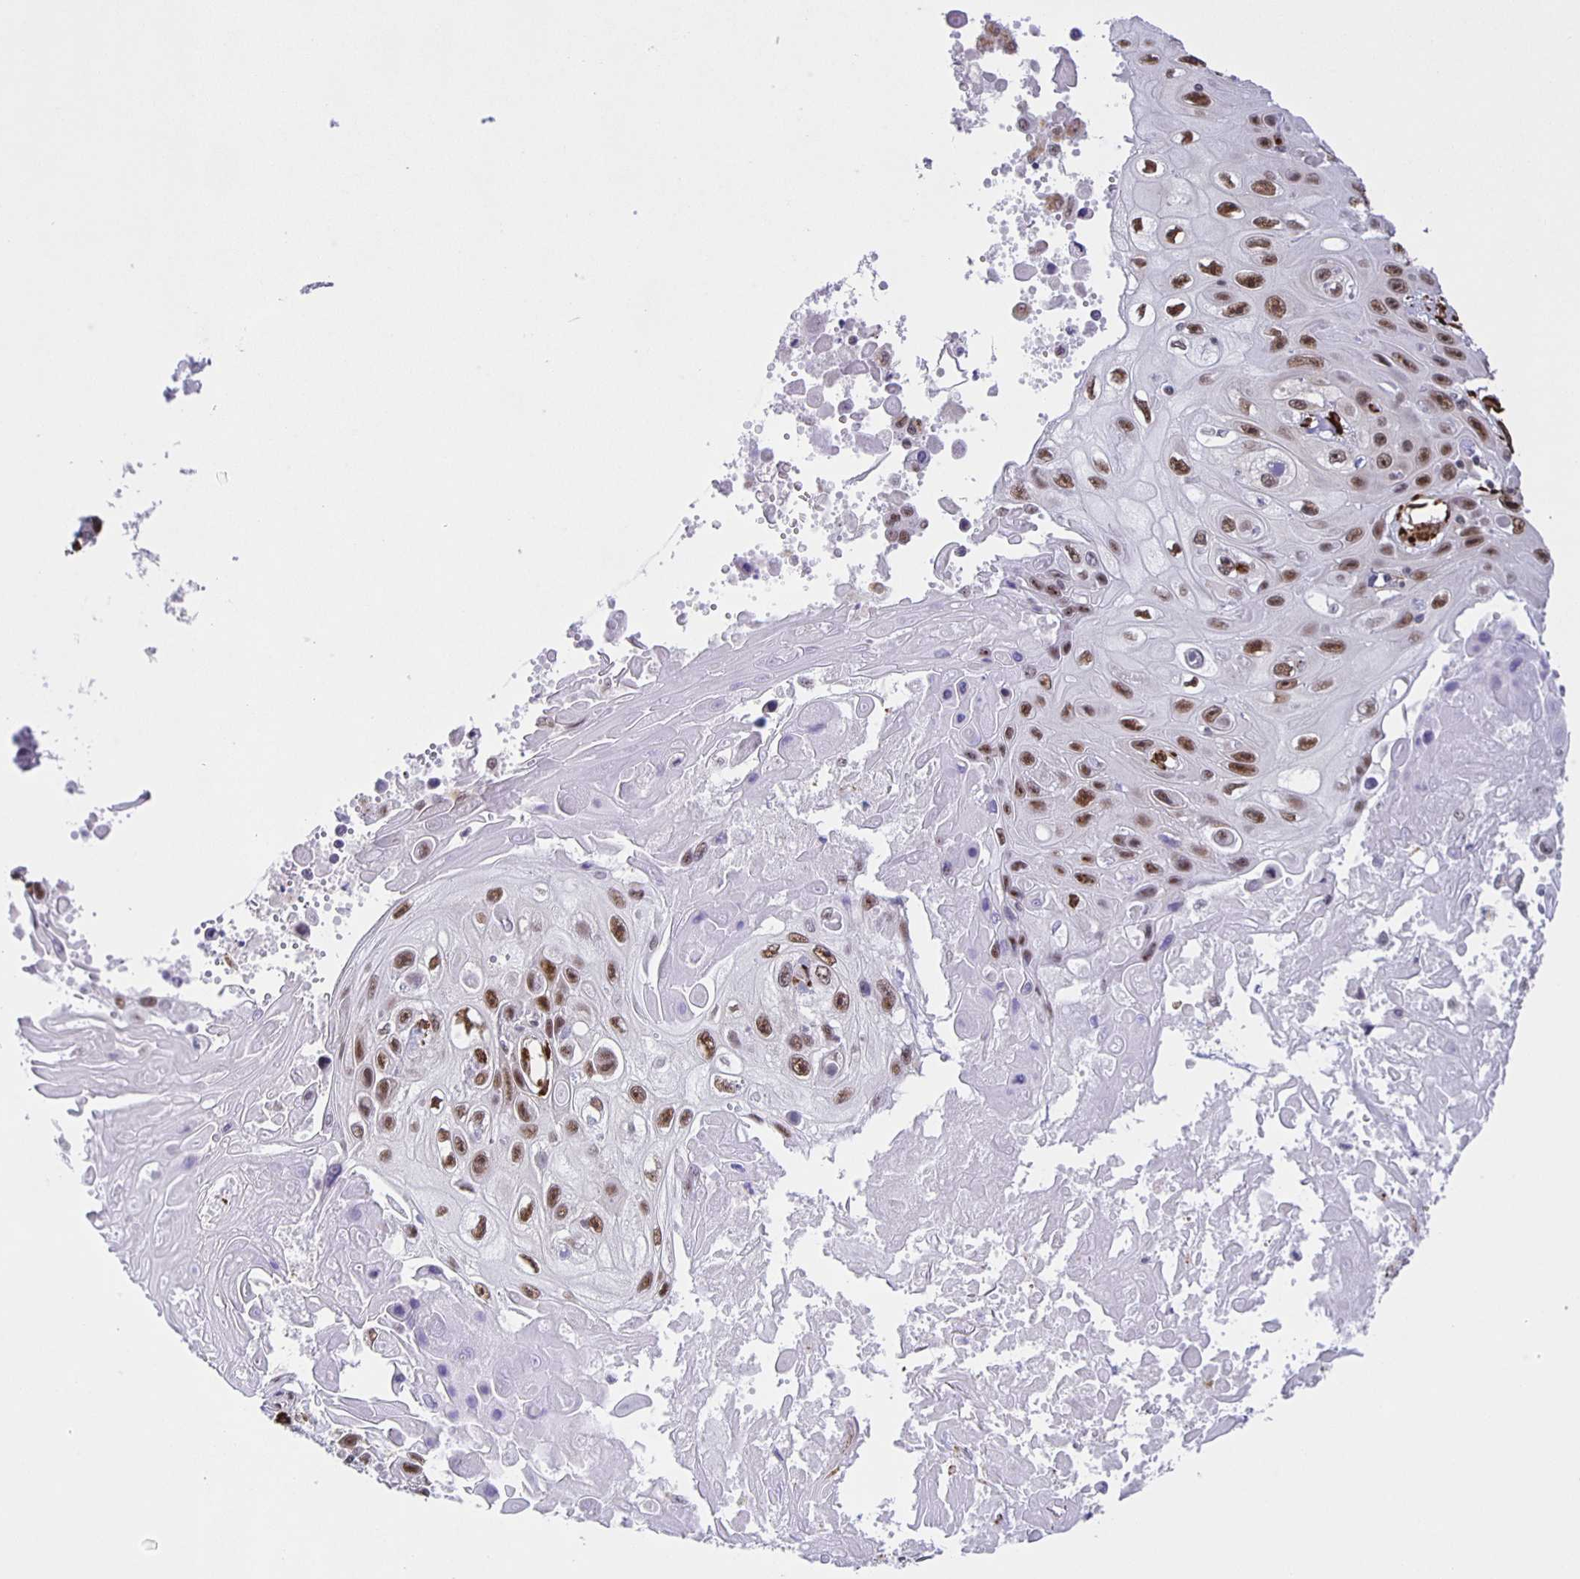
{"staining": {"intensity": "moderate", "quantity": ">75%", "location": "nuclear"}, "tissue": "skin cancer", "cell_type": "Tumor cells", "image_type": "cancer", "snomed": [{"axis": "morphology", "description": "Squamous cell carcinoma, NOS"}, {"axis": "topography", "description": "Skin"}], "caption": "DAB immunohistochemical staining of human skin cancer (squamous cell carcinoma) reveals moderate nuclear protein expression in about >75% of tumor cells.", "gene": "ZRANB2", "patient": {"sex": "male", "age": 82}}